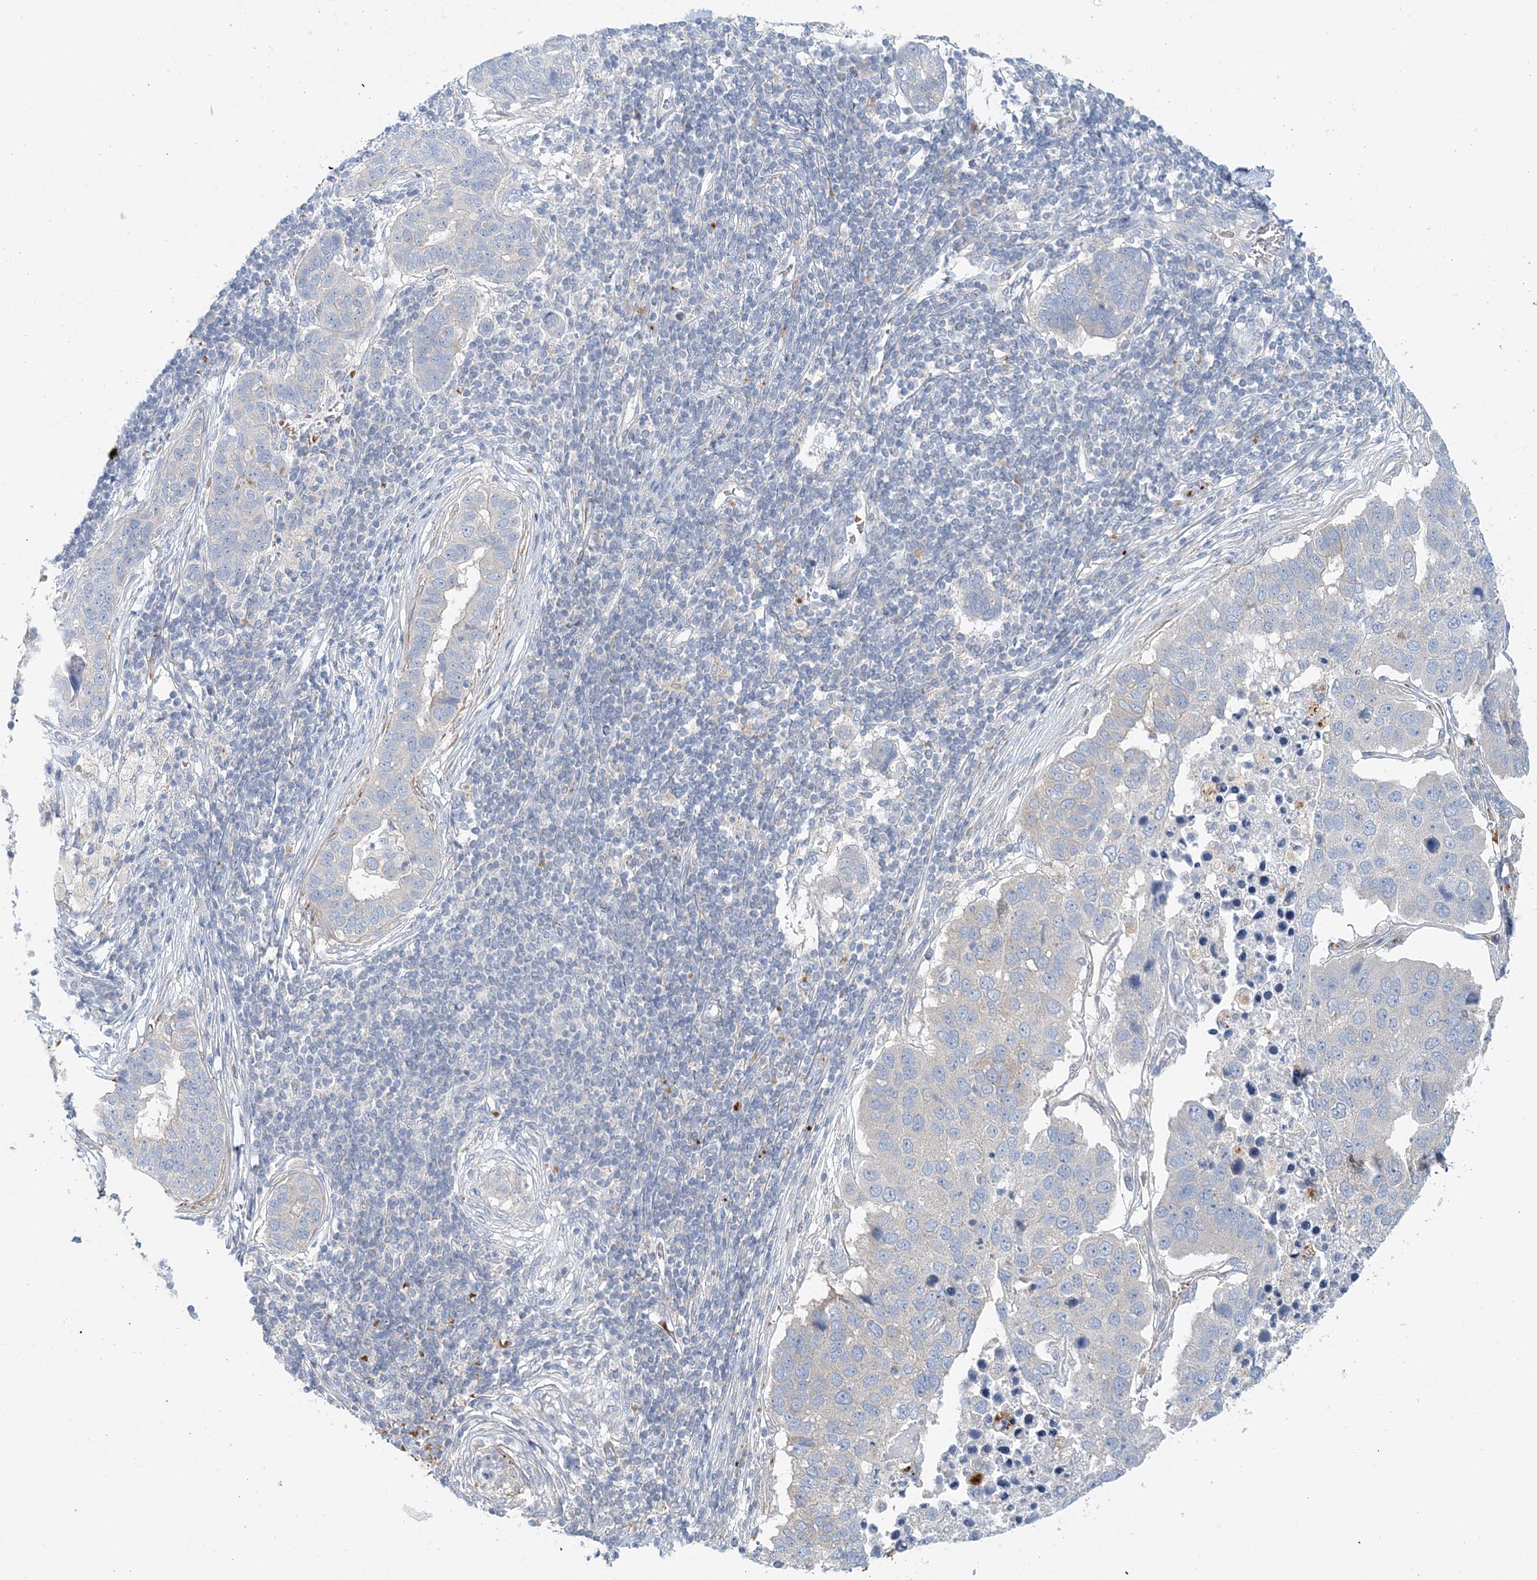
{"staining": {"intensity": "weak", "quantity": "<25%", "location": "cytoplasmic/membranous"}, "tissue": "pancreatic cancer", "cell_type": "Tumor cells", "image_type": "cancer", "snomed": [{"axis": "morphology", "description": "Adenocarcinoma, NOS"}, {"axis": "topography", "description": "Pancreas"}], "caption": "The micrograph shows no staining of tumor cells in pancreatic adenocarcinoma. Brightfield microscopy of immunohistochemistry stained with DAB (brown) and hematoxylin (blue), captured at high magnification.", "gene": "TTI1", "patient": {"sex": "female", "age": 61}}